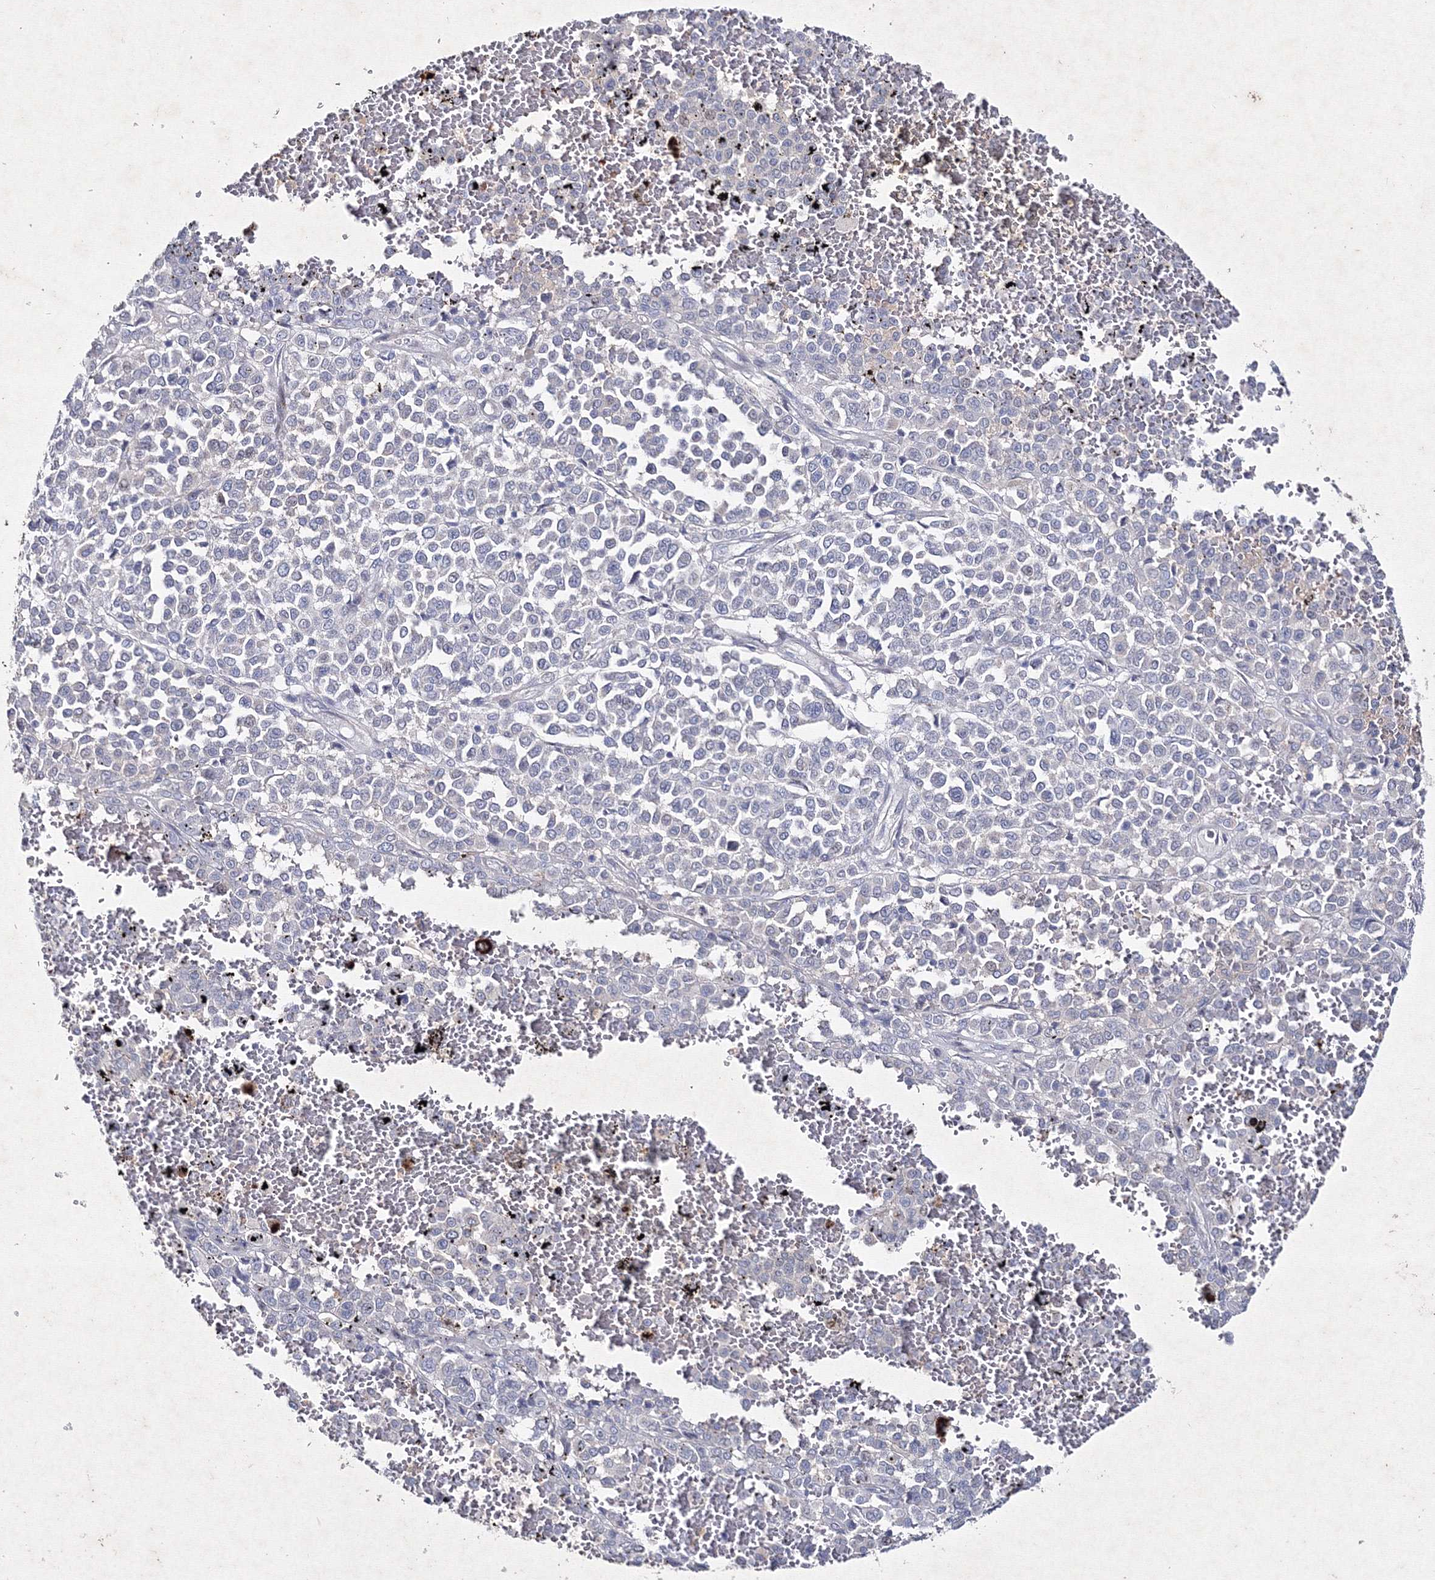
{"staining": {"intensity": "negative", "quantity": "none", "location": "none"}, "tissue": "melanoma", "cell_type": "Tumor cells", "image_type": "cancer", "snomed": [{"axis": "morphology", "description": "Malignant melanoma, Metastatic site"}, {"axis": "topography", "description": "Pancreas"}], "caption": "Immunohistochemistry (IHC) histopathology image of melanoma stained for a protein (brown), which displays no expression in tumor cells.", "gene": "SMIM29", "patient": {"sex": "female", "age": 30}}